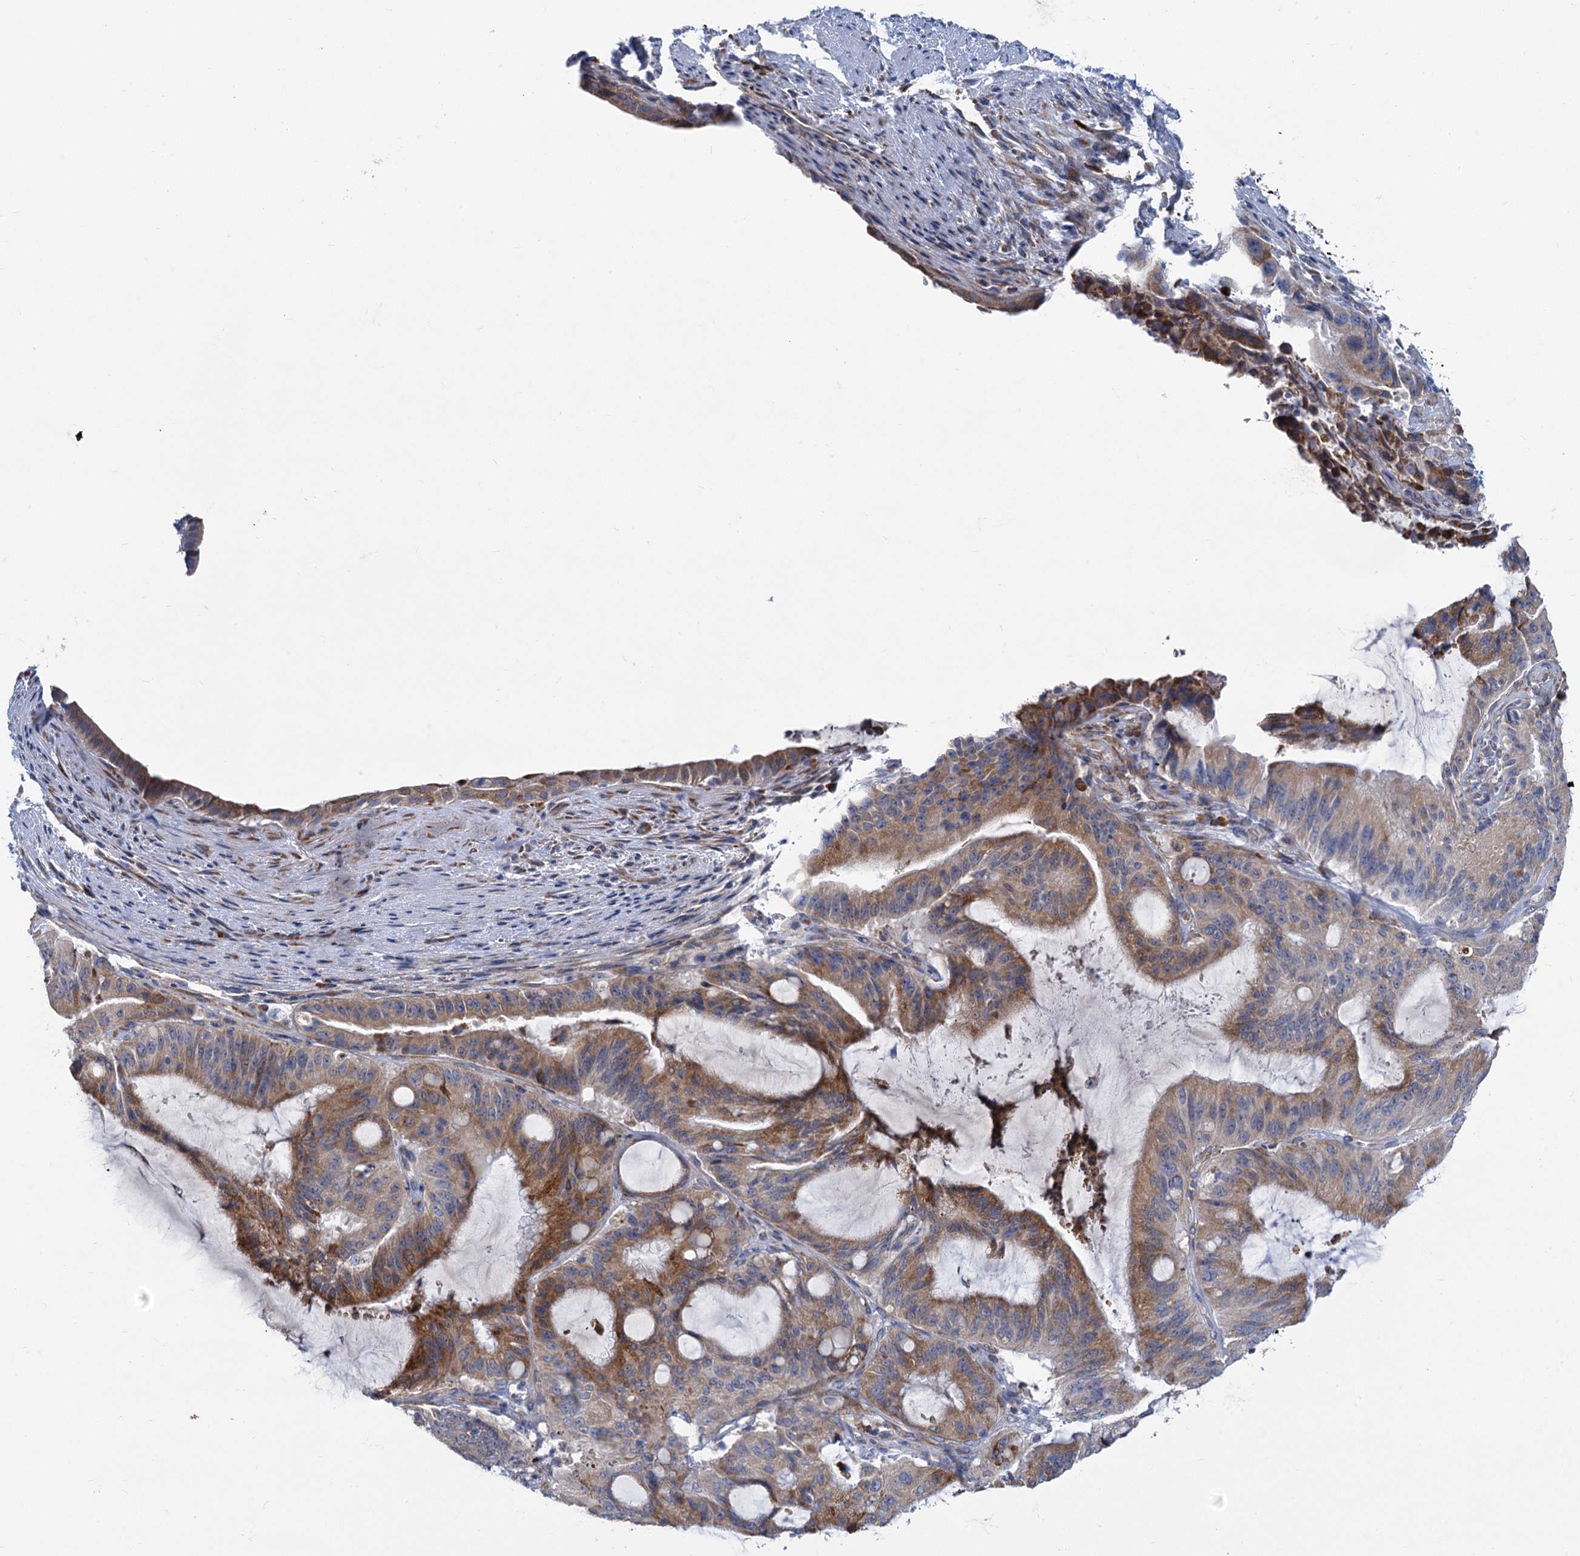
{"staining": {"intensity": "moderate", "quantity": "25%-75%", "location": "cytoplasmic/membranous"}, "tissue": "liver cancer", "cell_type": "Tumor cells", "image_type": "cancer", "snomed": [{"axis": "morphology", "description": "Normal tissue, NOS"}, {"axis": "morphology", "description": "Cholangiocarcinoma"}, {"axis": "topography", "description": "Liver"}, {"axis": "topography", "description": "Peripheral nerve tissue"}], "caption": "Liver cancer (cholangiocarcinoma) was stained to show a protein in brown. There is medium levels of moderate cytoplasmic/membranous expression in approximately 25%-75% of tumor cells.", "gene": "PRSS35", "patient": {"sex": "female", "age": 73}}